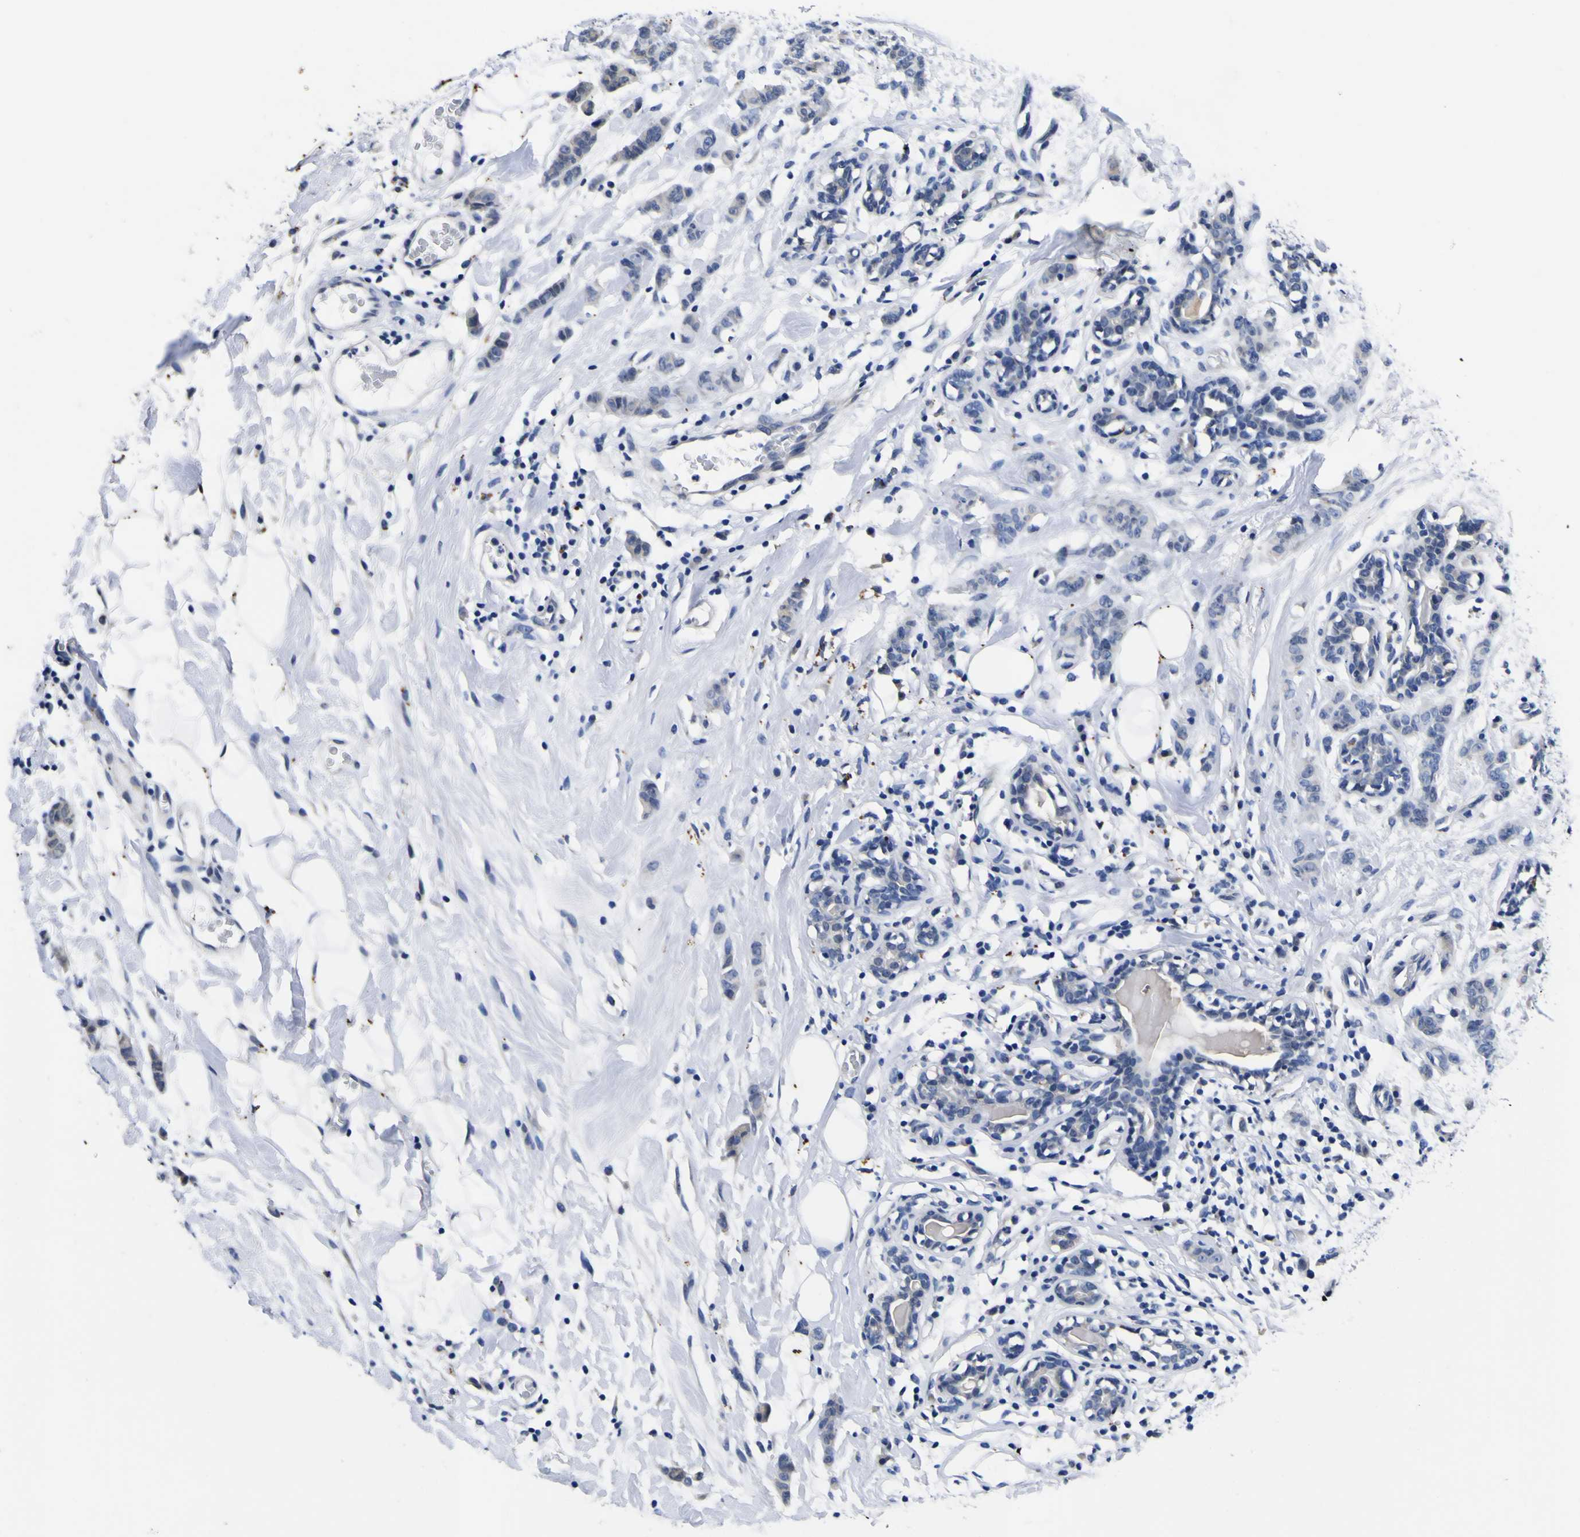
{"staining": {"intensity": "negative", "quantity": "none", "location": "none"}, "tissue": "breast cancer", "cell_type": "Tumor cells", "image_type": "cancer", "snomed": [{"axis": "morphology", "description": "Normal tissue, NOS"}, {"axis": "morphology", "description": "Duct carcinoma"}, {"axis": "topography", "description": "Breast"}], "caption": "This is an immunohistochemistry image of human breast infiltrating ductal carcinoma. There is no positivity in tumor cells.", "gene": "IGFLR1", "patient": {"sex": "female", "age": 40}}